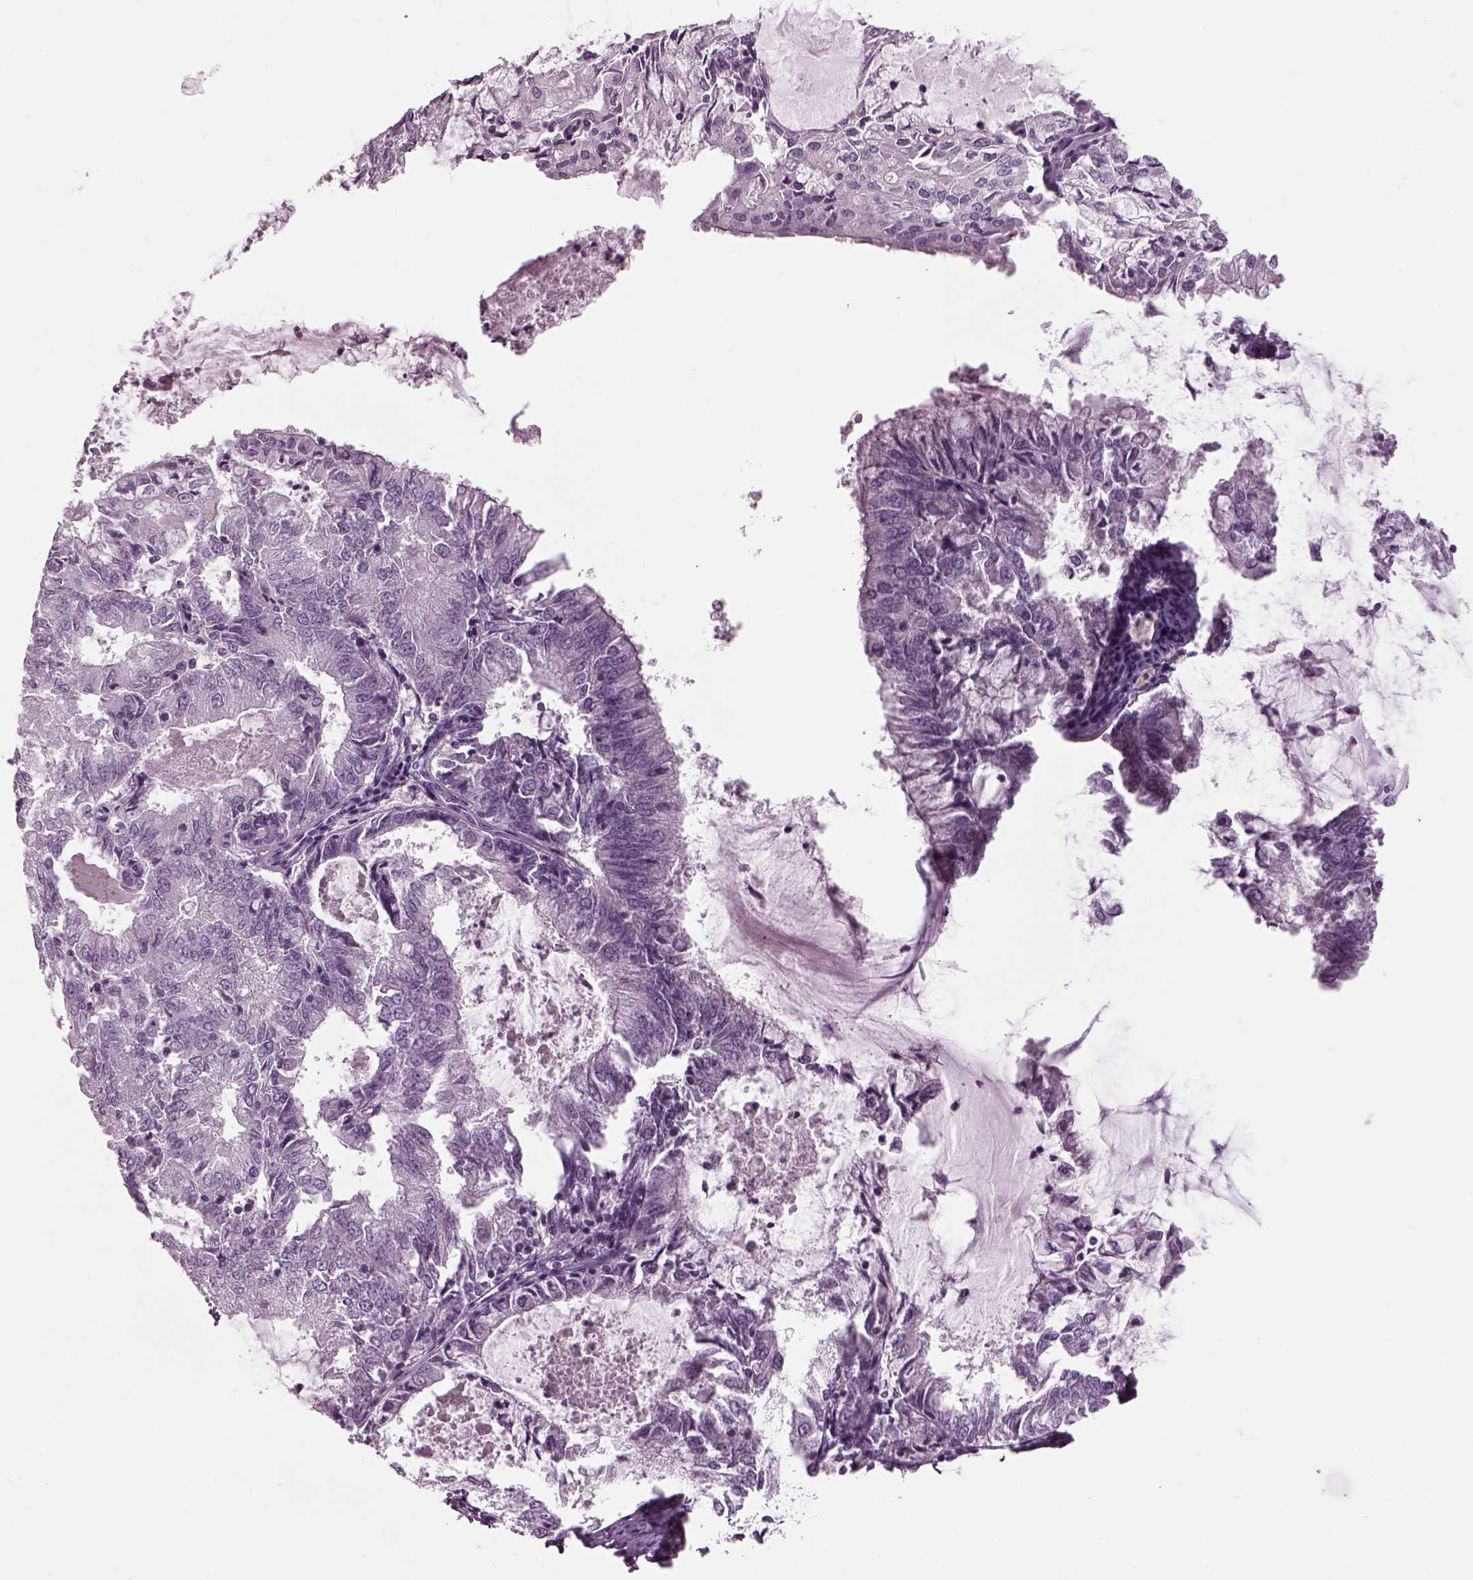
{"staining": {"intensity": "negative", "quantity": "none", "location": "none"}, "tissue": "endometrial cancer", "cell_type": "Tumor cells", "image_type": "cancer", "snomed": [{"axis": "morphology", "description": "Adenocarcinoma, NOS"}, {"axis": "topography", "description": "Endometrium"}], "caption": "A histopathology image of human endometrial cancer is negative for staining in tumor cells.", "gene": "DPYSL5", "patient": {"sex": "female", "age": 57}}